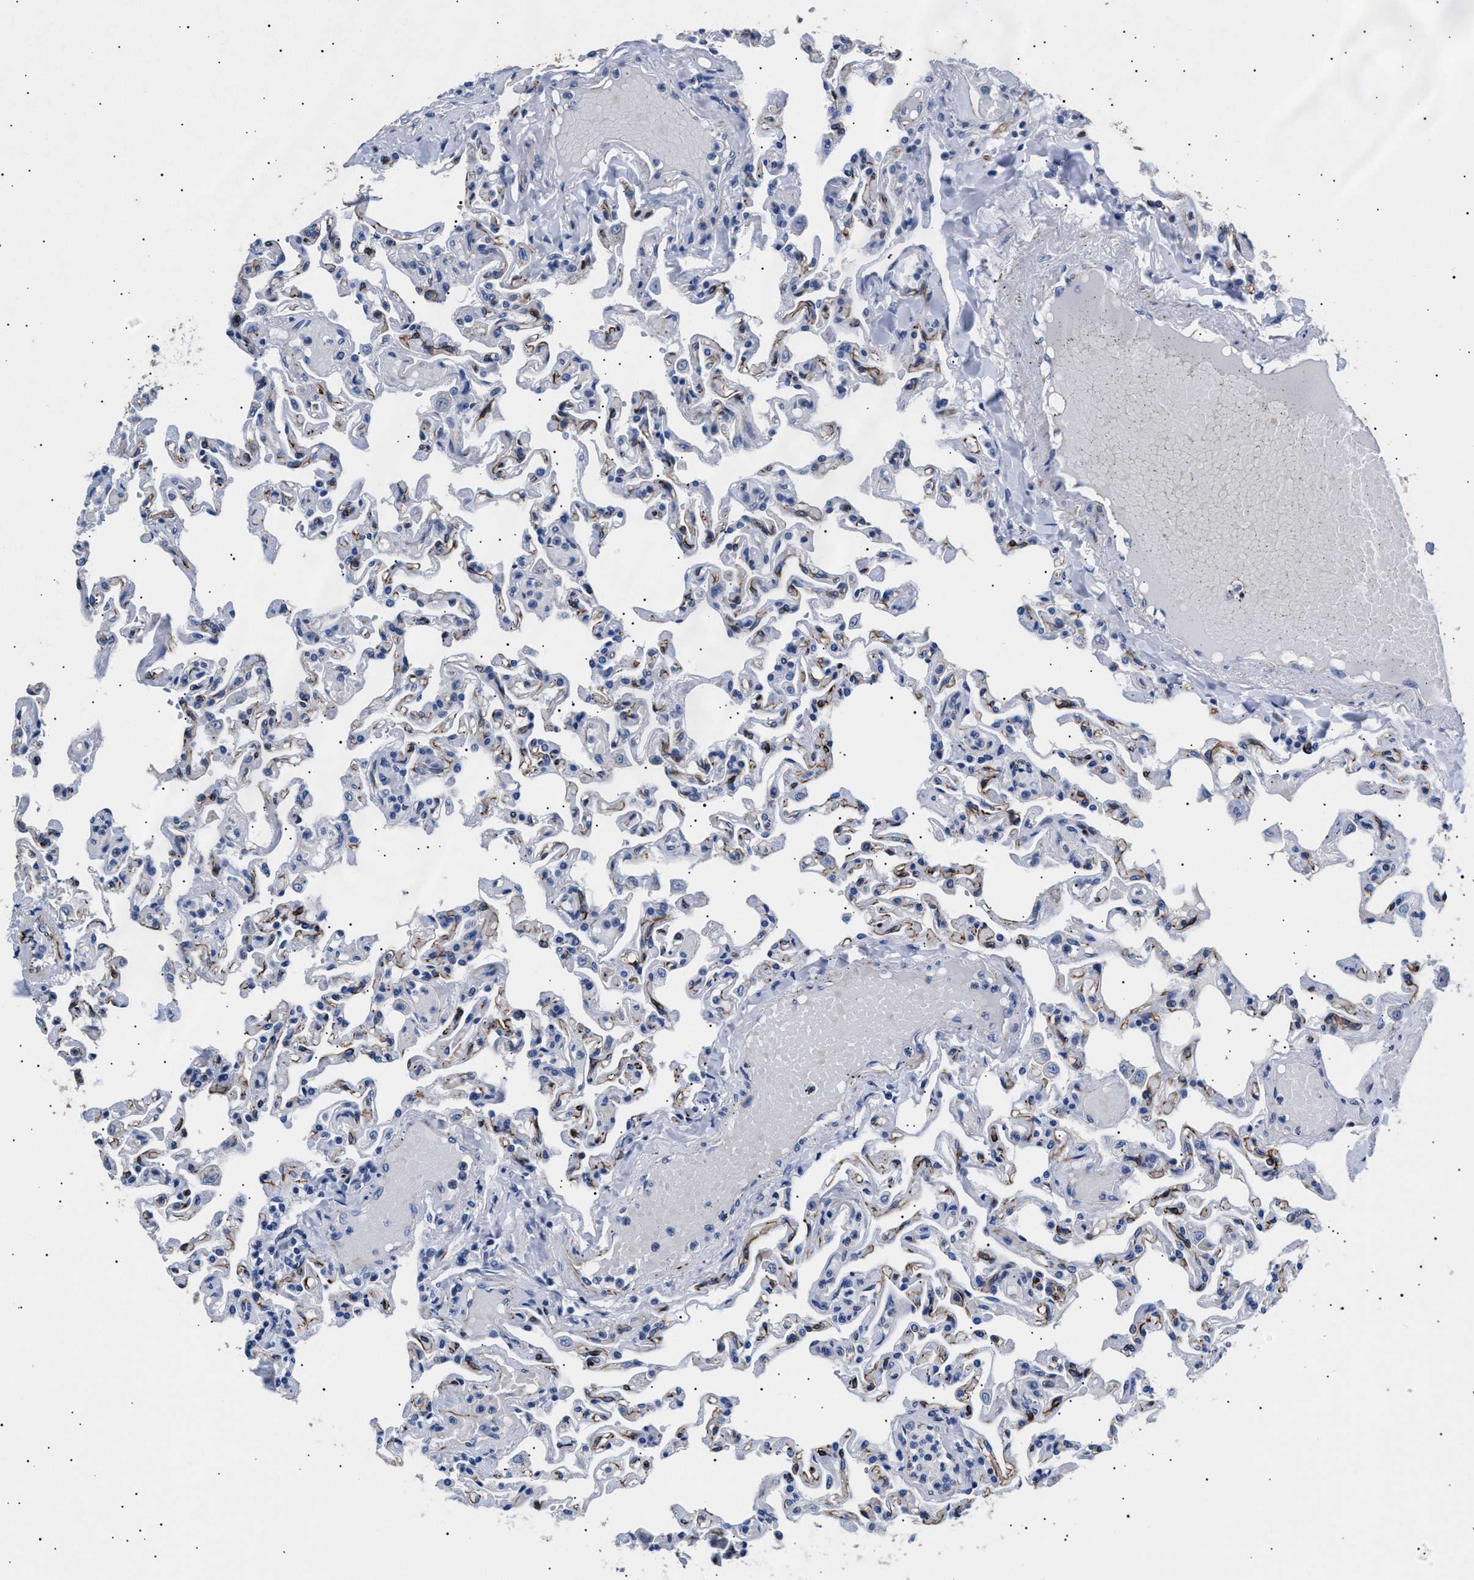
{"staining": {"intensity": "negative", "quantity": "none", "location": "none"}, "tissue": "lung", "cell_type": "Alveolar cells", "image_type": "normal", "snomed": [{"axis": "morphology", "description": "Normal tissue, NOS"}, {"axis": "topography", "description": "Lung"}], "caption": "High magnification brightfield microscopy of normal lung stained with DAB (brown) and counterstained with hematoxylin (blue): alveolar cells show no significant expression. The staining is performed using DAB (3,3'-diaminobenzidine) brown chromogen with nuclei counter-stained in using hematoxylin.", "gene": "OLFML2A", "patient": {"sex": "male", "age": 21}}